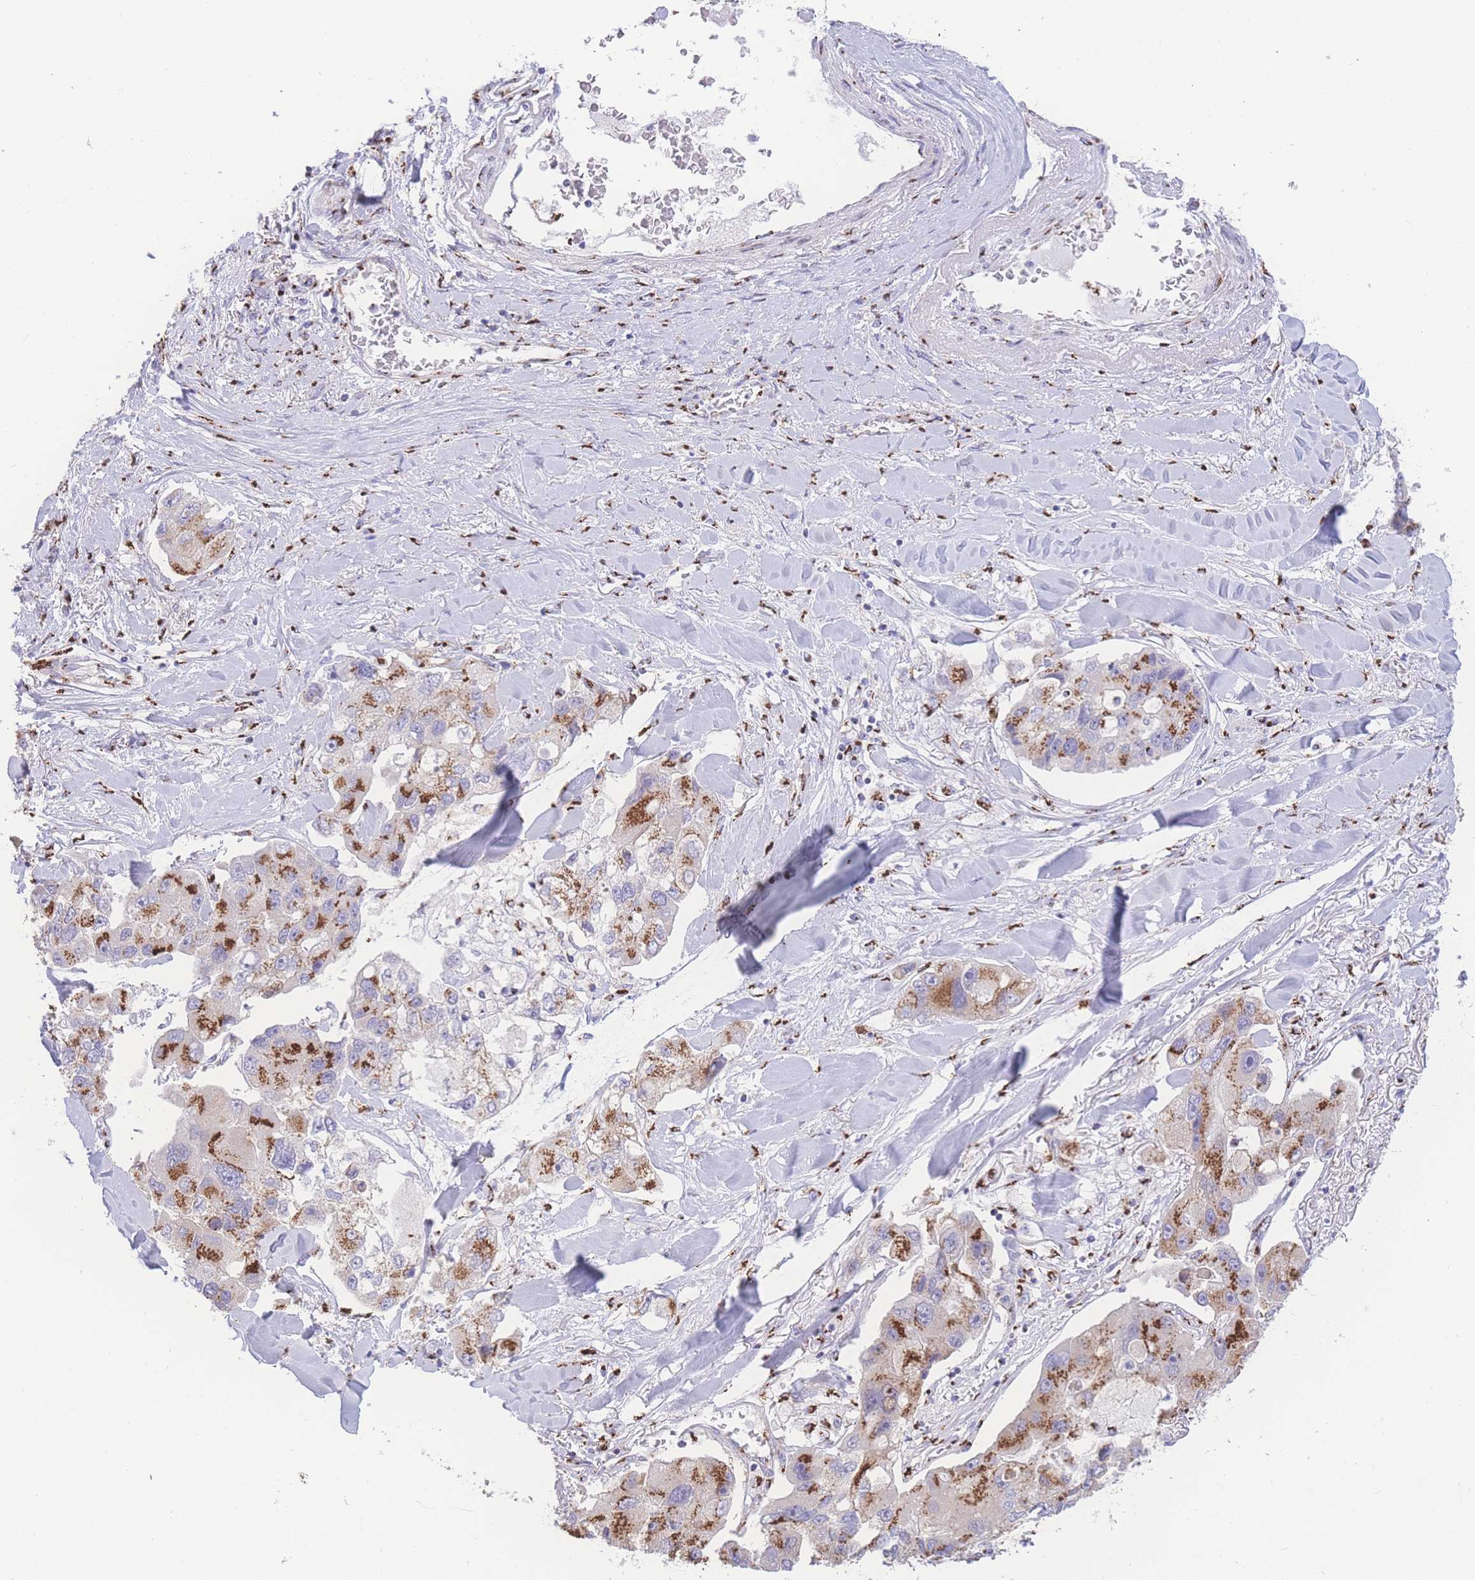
{"staining": {"intensity": "moderate", "quantity": ">75%", "location": "cytoplasmic/membranous"}, "tissue": "lung cancer", "cell_type": "Tumor cells", "image_type": "cancer", "snomed": [{"axis": "morphology", "description": "Adenocarcinoma, NOS"}, {"axis": "topography", "description": "Lung"}], "caption": "High-magnification brightfield microscopy of lung cancer stained with DAB (3,3'-diaminobenzidine) (brown) and counterstained with hematoxylin (blue). tumor cells exhibit moderate cytoplasmic/membranous staining is identified in about>75% of cells.", "gene": "GOLM2", "patient": {"sex": "female", "age": 54}}